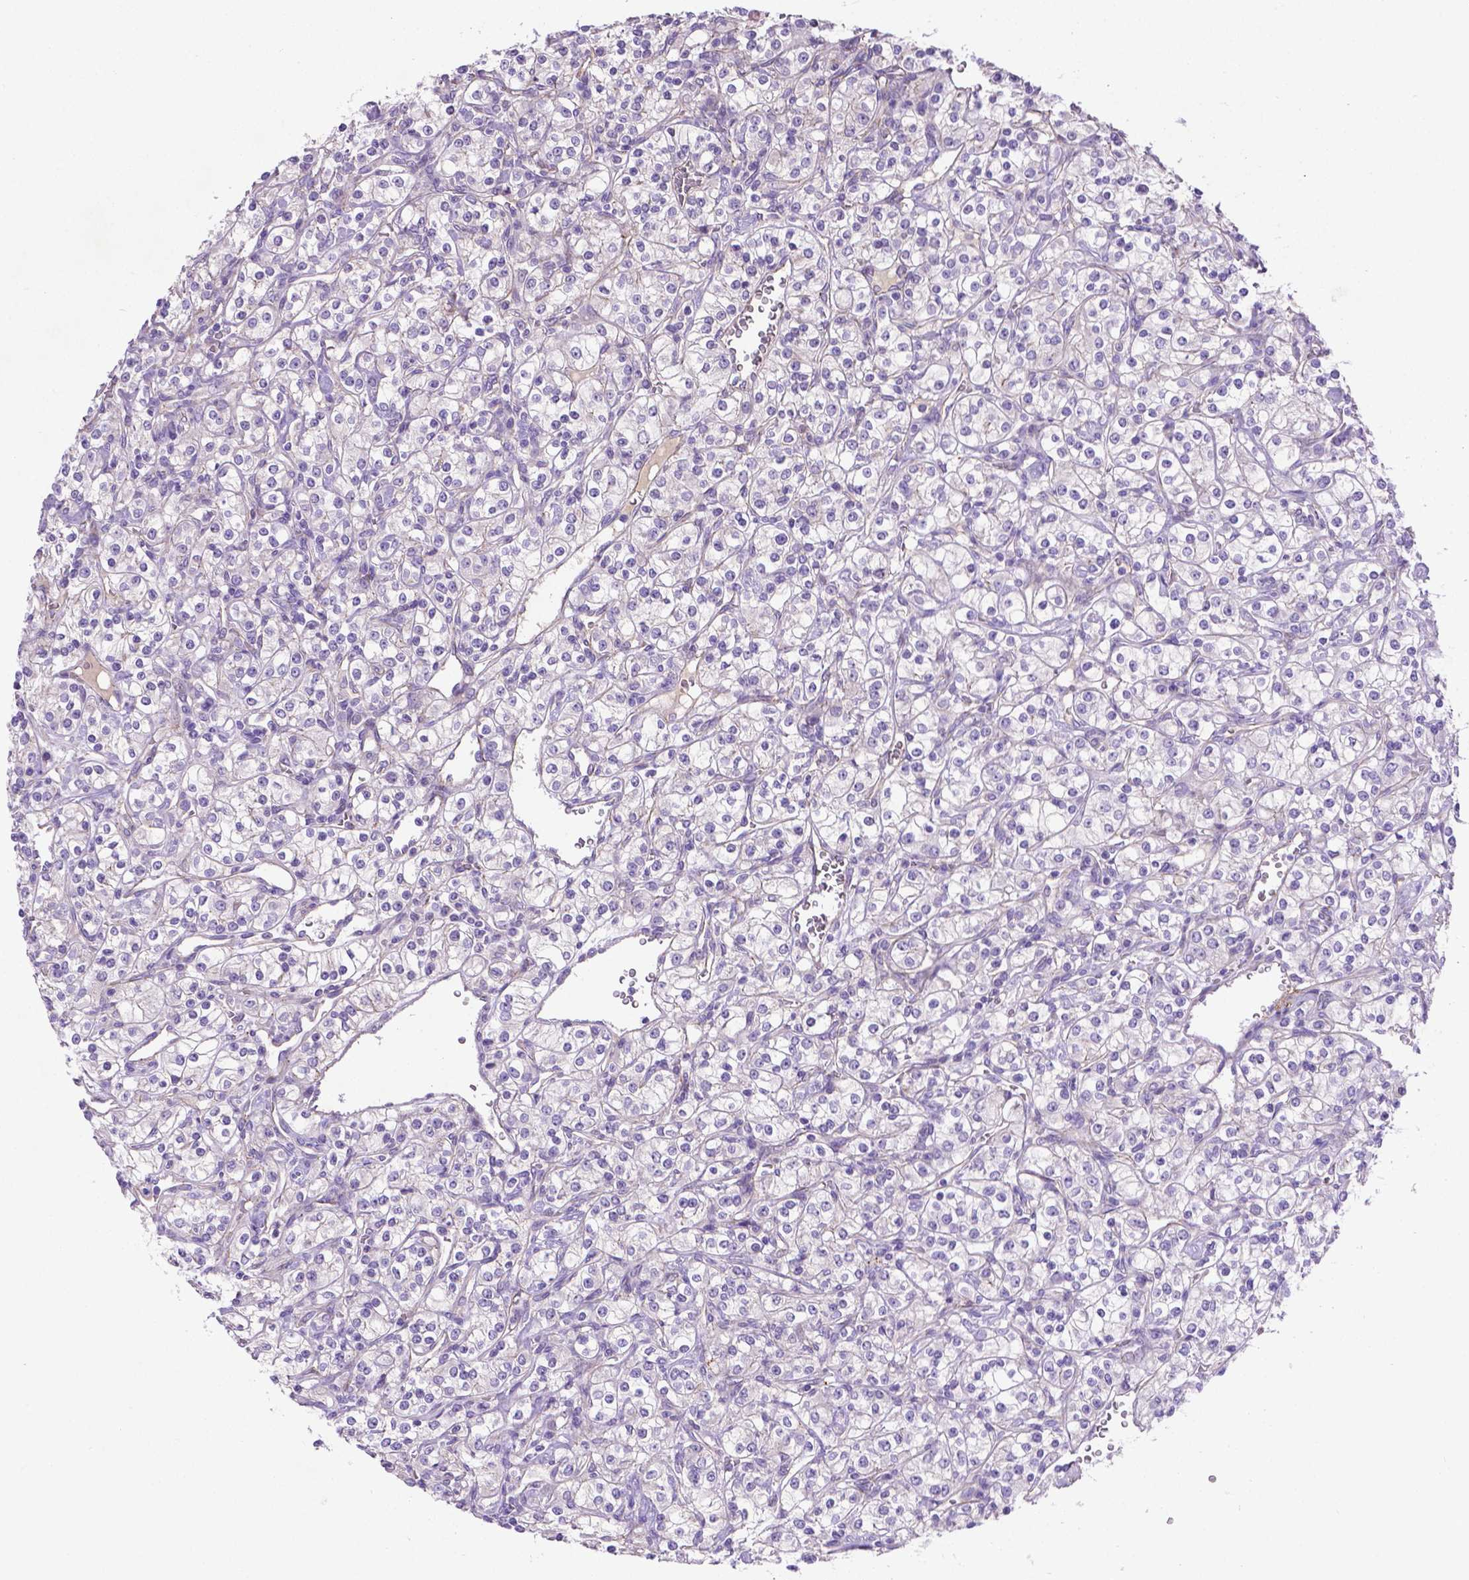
{"staining": {"intensity": "negative", "quantity": "none", "location": "none"}, "tissue": "renal cancer", "cell_type": "Tumor cells", "image_type": "cancer", "snomed": [{"axis": "morphology", "description": "Adenocarcinoma, NOS"}, {"axis": "topography", "description": "Kidney"}], "caption": "This is an immunohistochemistry (IHC) histopathology image of human renal cancer (adenocarcinoma). There is no staining in tumor cells.", "gene": "CCER2", "patient": {"sex": "male", "age": 77}}